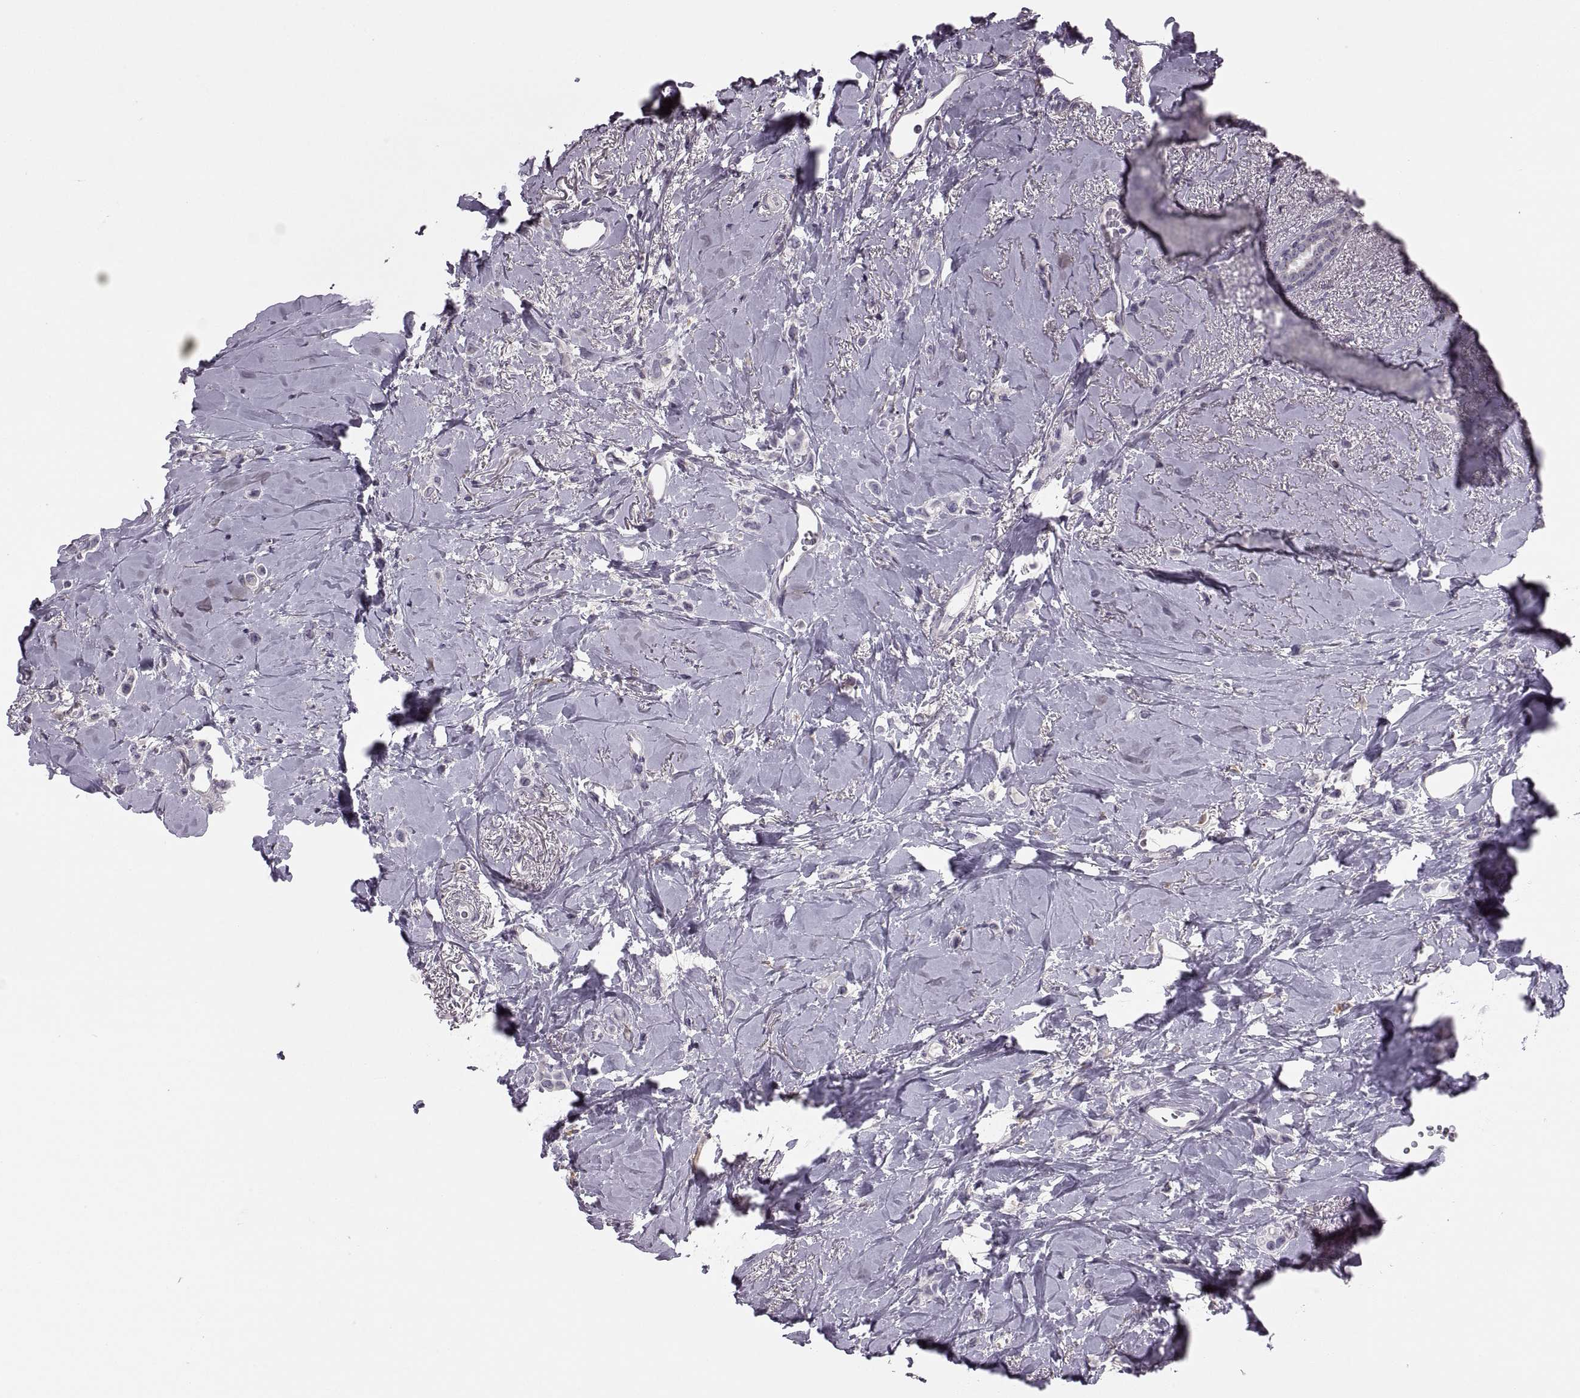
{"staining": {"intensity": "negative", "quantity": "none", "location": "none"}, "tissue": "breast cancer", "cell_type": "Tumor cells", "image_type": "cancer", "snomed": [{"axis": "morphology", "description": "Lobular carcinoma"}, {"axis": "topography", "description": "Breast"}], "caption": "Tumor cells show no significant protein staining in breast lobular carcinoma.", "gene": "LETM2", "patient": {"sex": "female", "age": 66}}